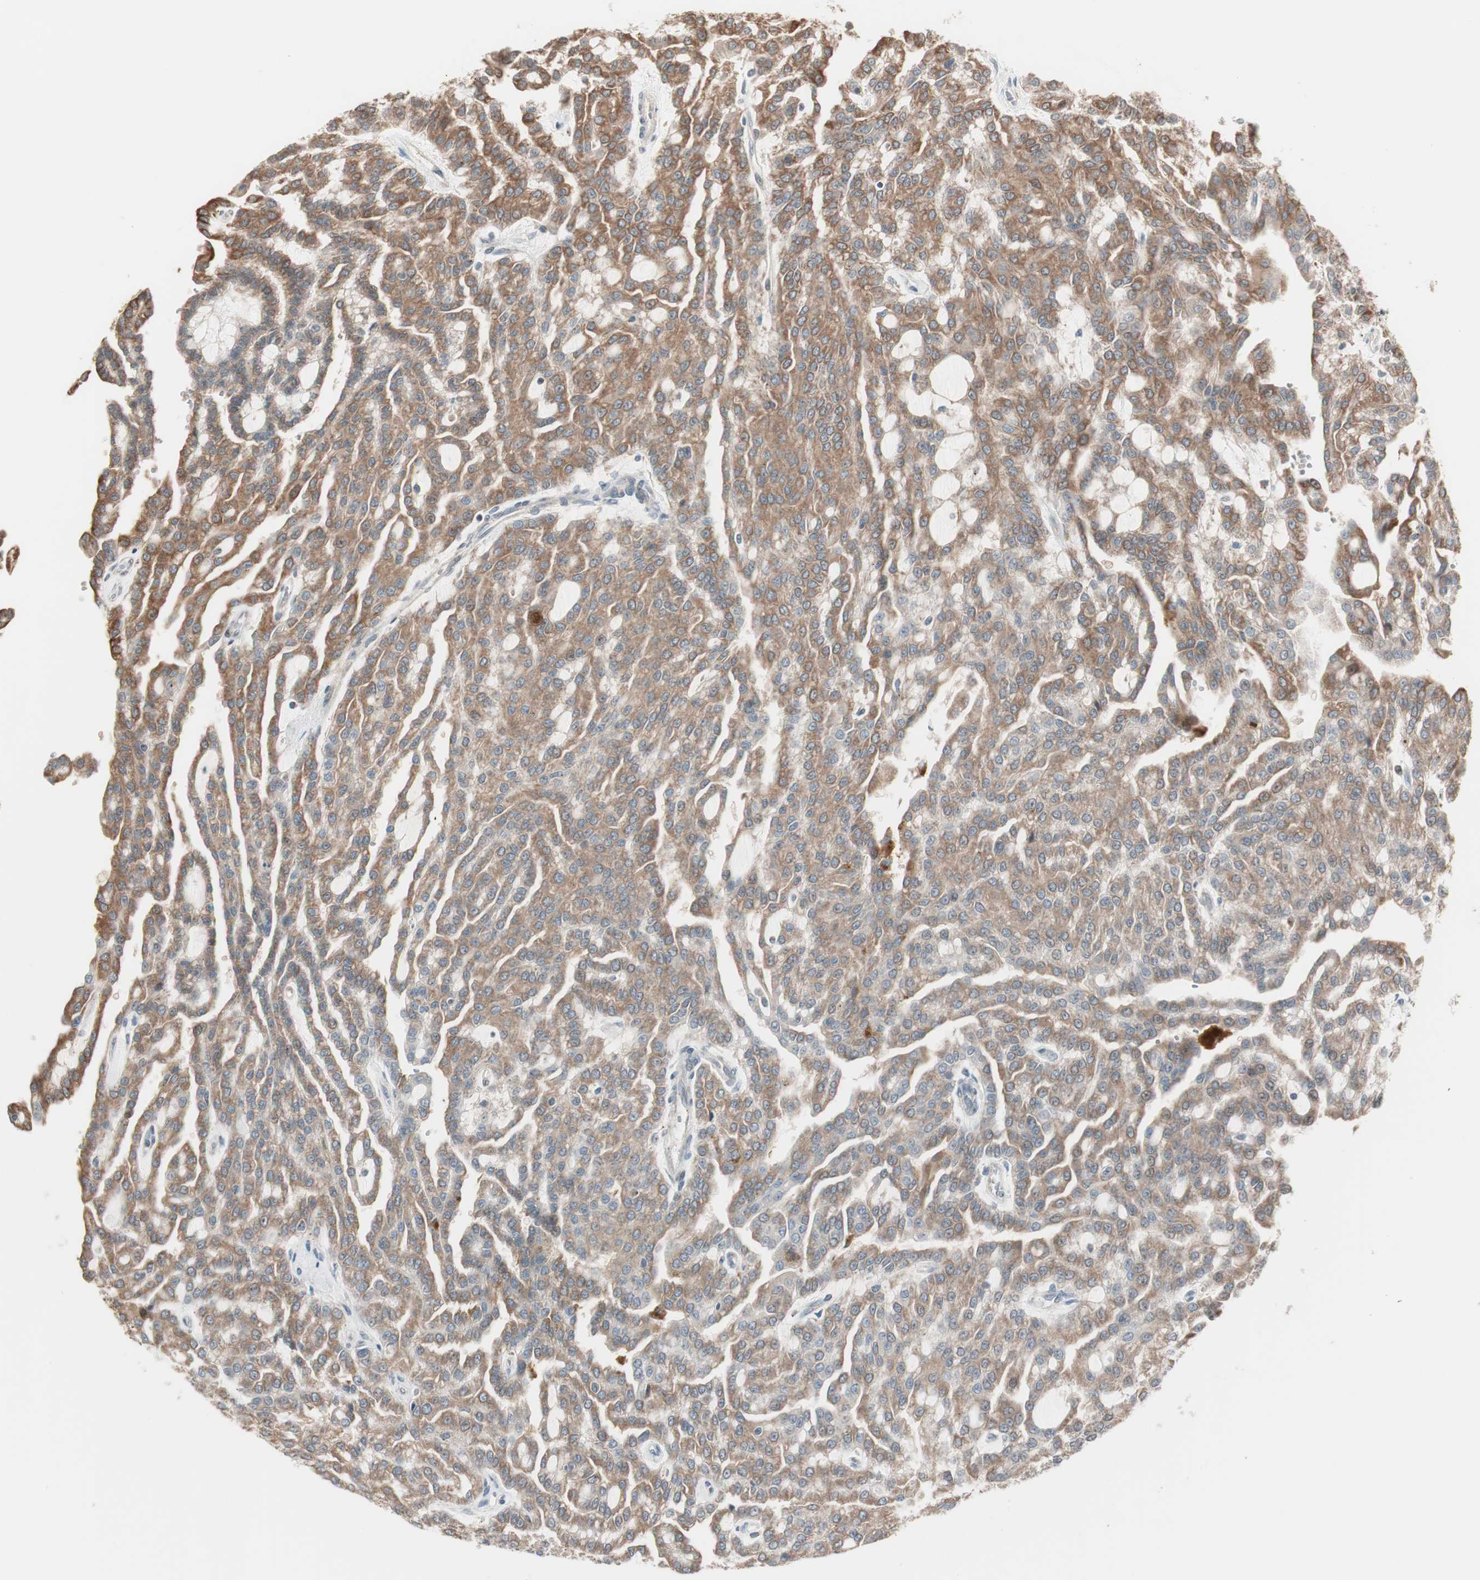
{"staining": {"intensity": "moderate", "quantity": ">75%", "location": "cytoplasmic/membranous"}, "tissue": "renal cancer", "cell_type": "Tumor cells", "image_type": "cancer", "snomed": [{"axis": "morphology", "description": "Adenocarcinoma, NOS"}, {"axis": "topography", "description": "Kidney"}], "caption": "Tumor cells exhibit medium levels of moderate cytoplasmic/membranous positivity in approximately >75% of cells in human renal cancer.", "gene": "FBXO5", "patient": {"sex": "male", "age": 63}}